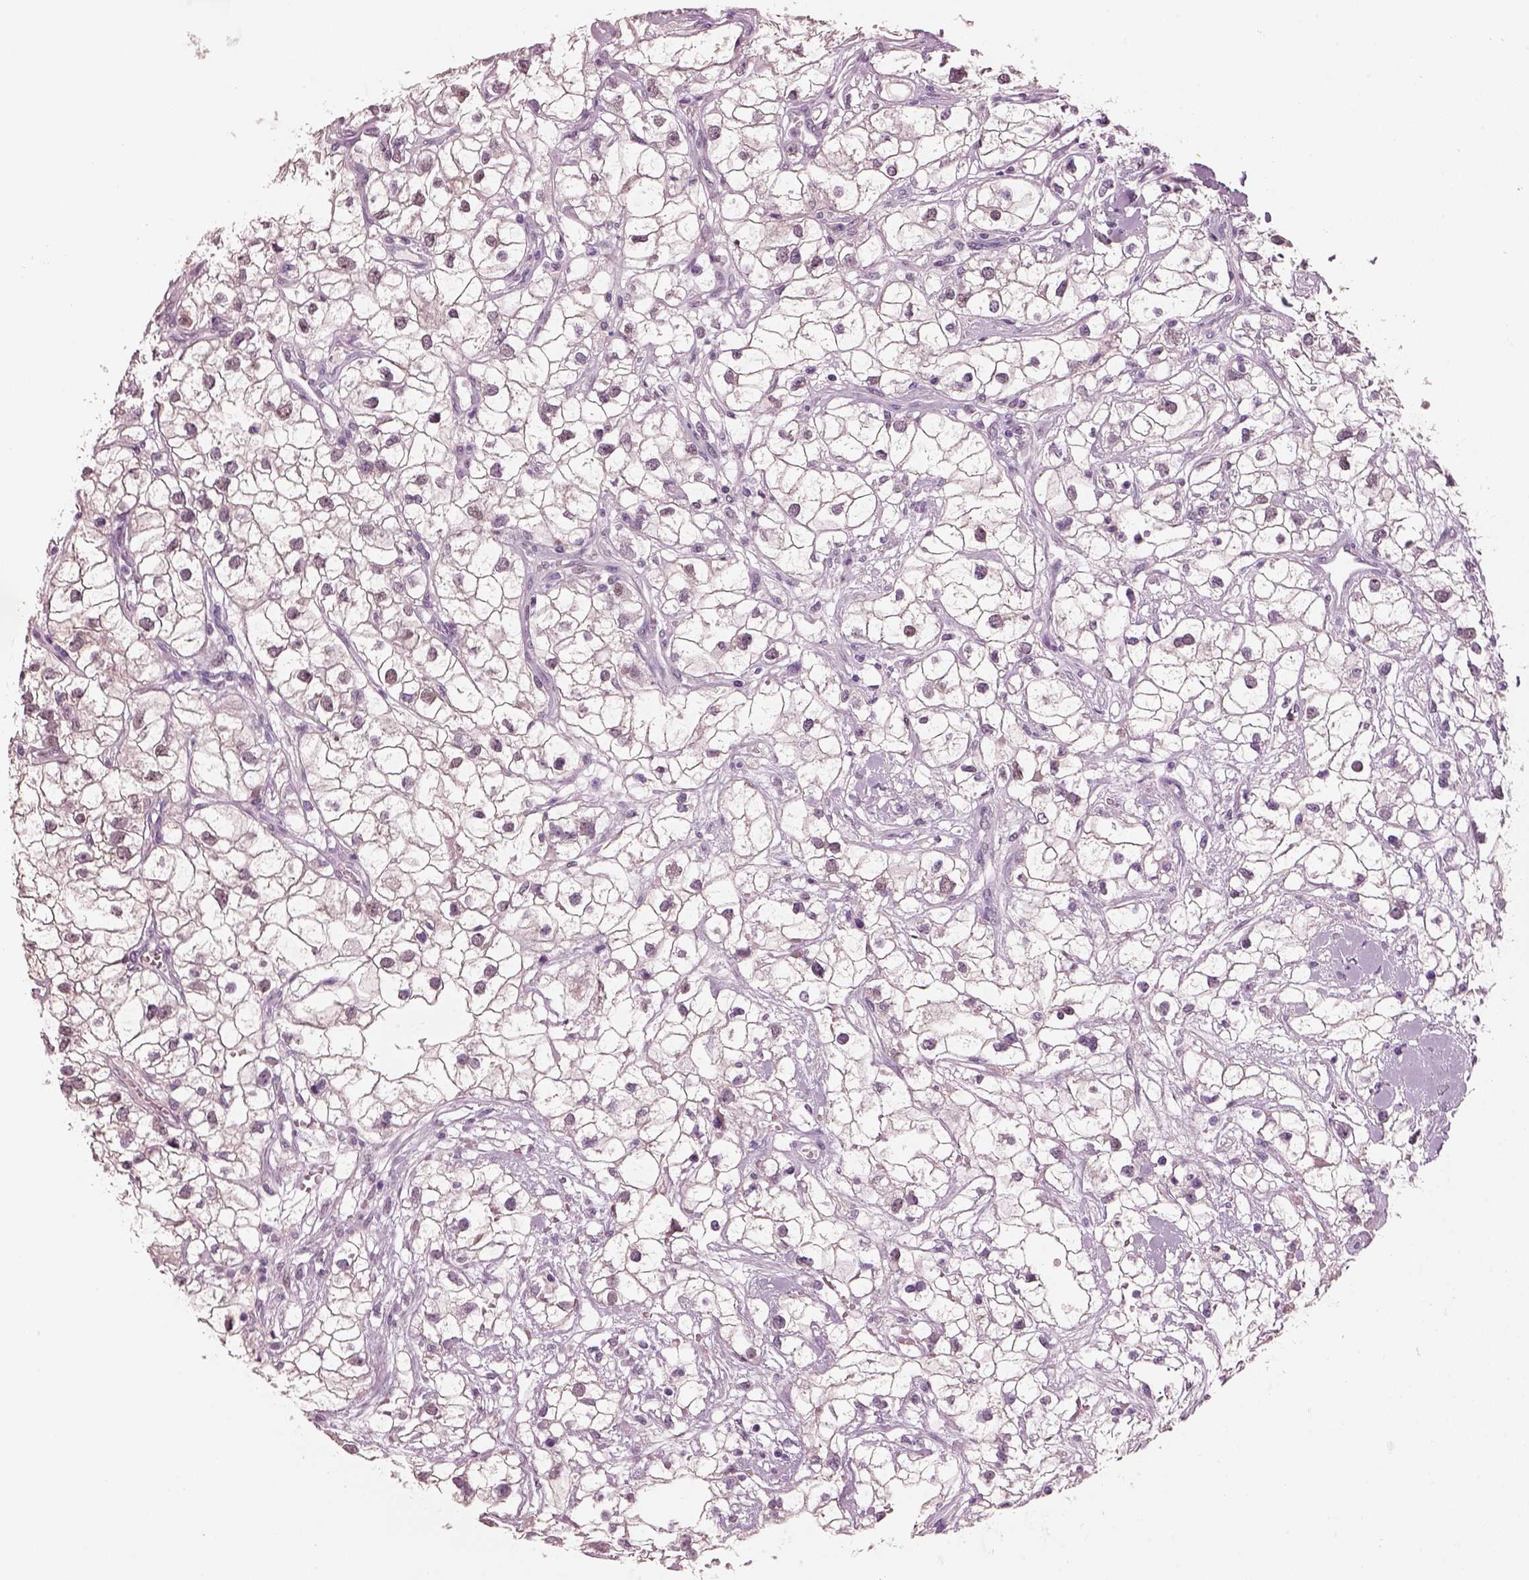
{"staining": {"intensity": "negative", "quantity": "none", "location": "none"}, "tissue": "renal cancer", "cell_type": "Tumor cells", "image_type": "cancer", "snomed": [{"axis": "morphology", "description": "Adenocarcinoma, NOS"}, {"axis": "topography", "description": "Kidney"}], "caption": "Tumor cells are negative for brown protein staining in renal cancer (adenocarcinoma).", "gene": "ELSPBP1", "patient": {"sex": "male", "age": 59}}